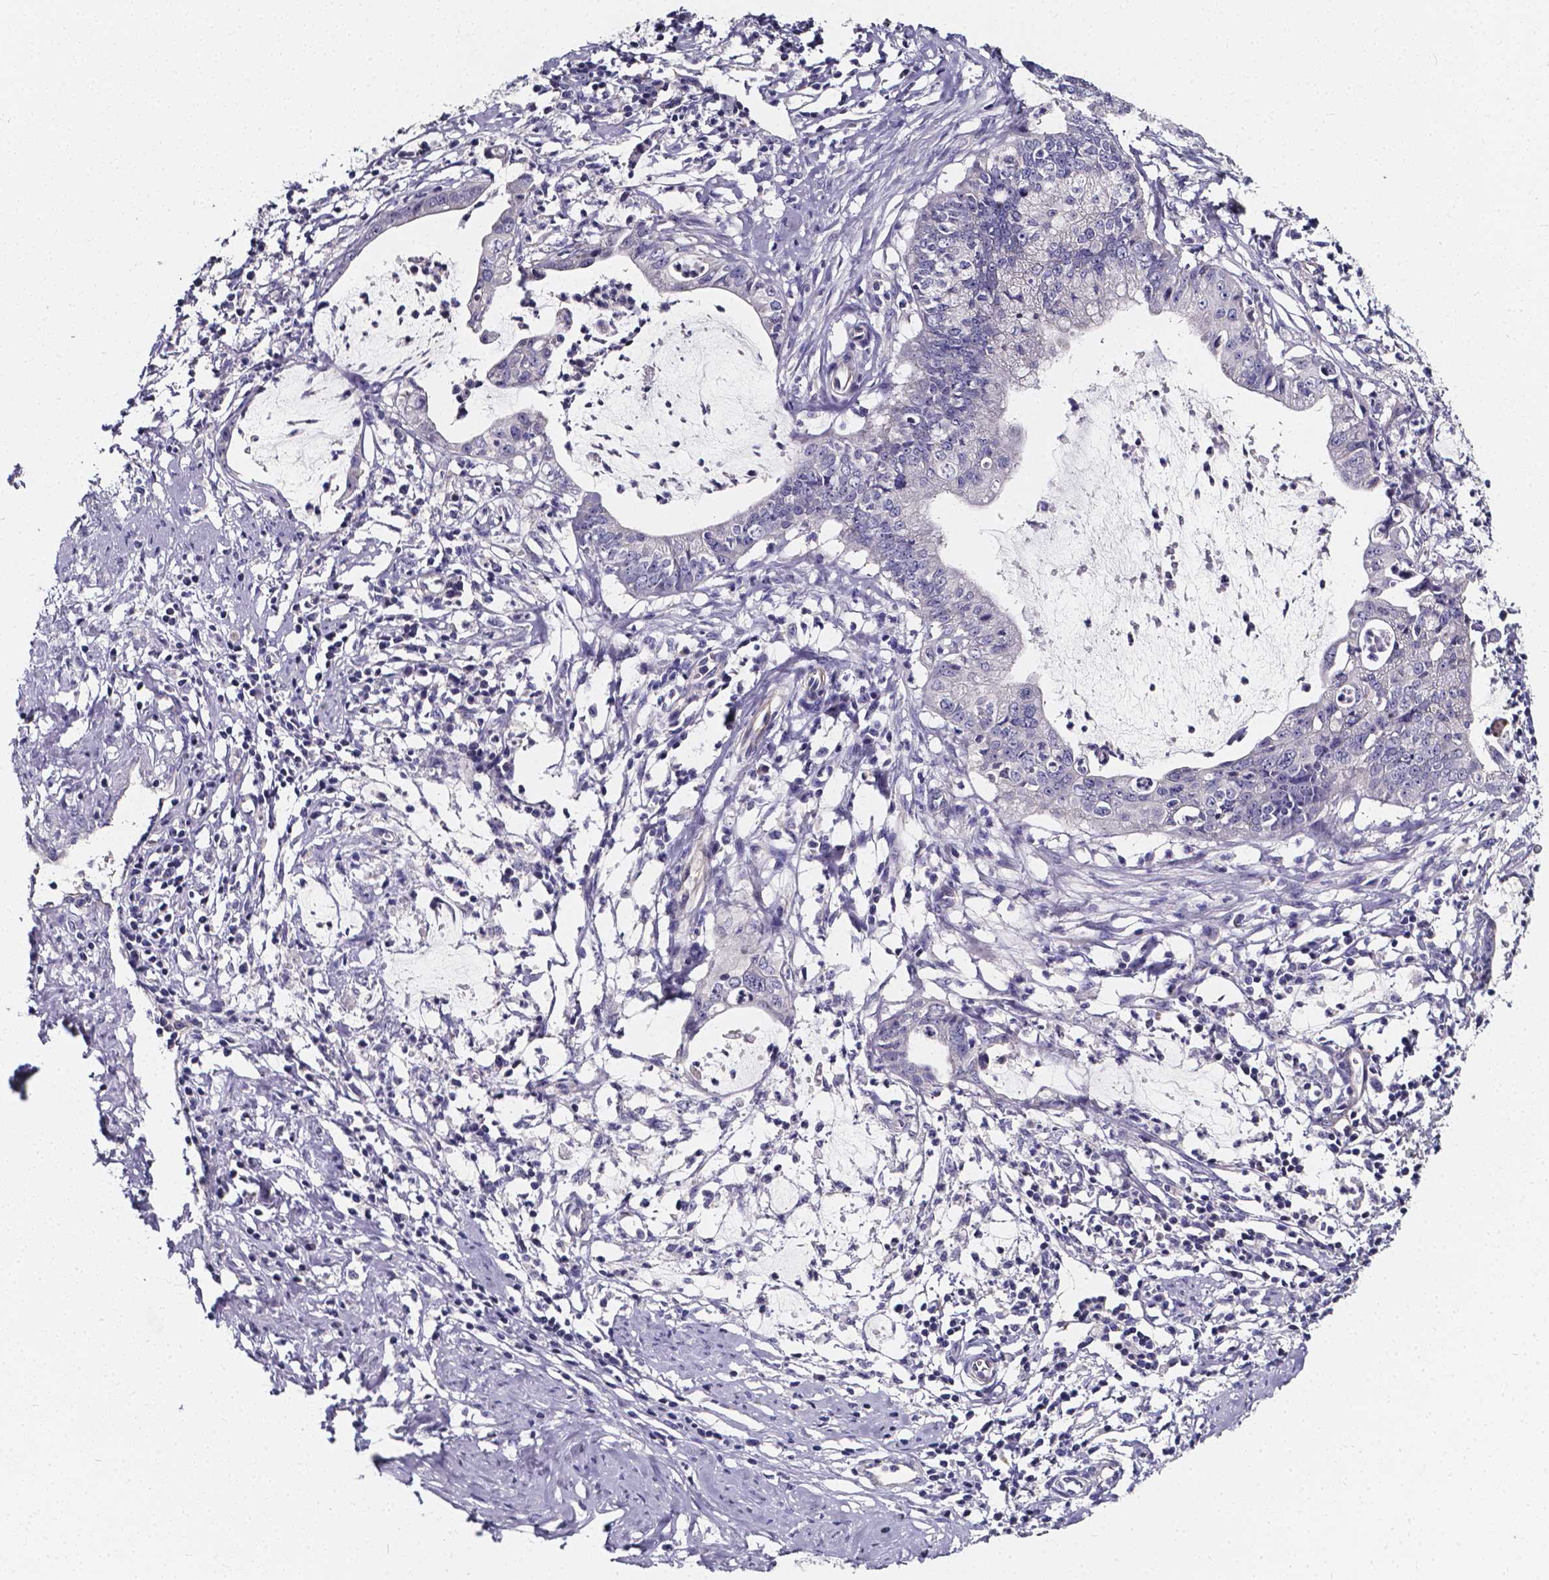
{"staining": {"intensity": "negative", "quantity": "none", "location": "none"}, "tissue": "cervical cancer", "cell_type": "Tumor cells", "image_type": "cancer", "snomed": [{"axis": "morphology", "description": "Normal tissue, NOS"}, {"axis": "morphology", "description": "Adenocarcinoma, NOS"}, {"axis": "topography", "description": "Cervix"}], "caption": "Adenocarcinoma (cervical) was stained to show a protein in brown. There is no significant staining in tumor cells. (DAB immunohistochemistry with hematoxylin counter stain).", "gene": "CACNG8", "patient": {"sex": "female", "age": 38}}